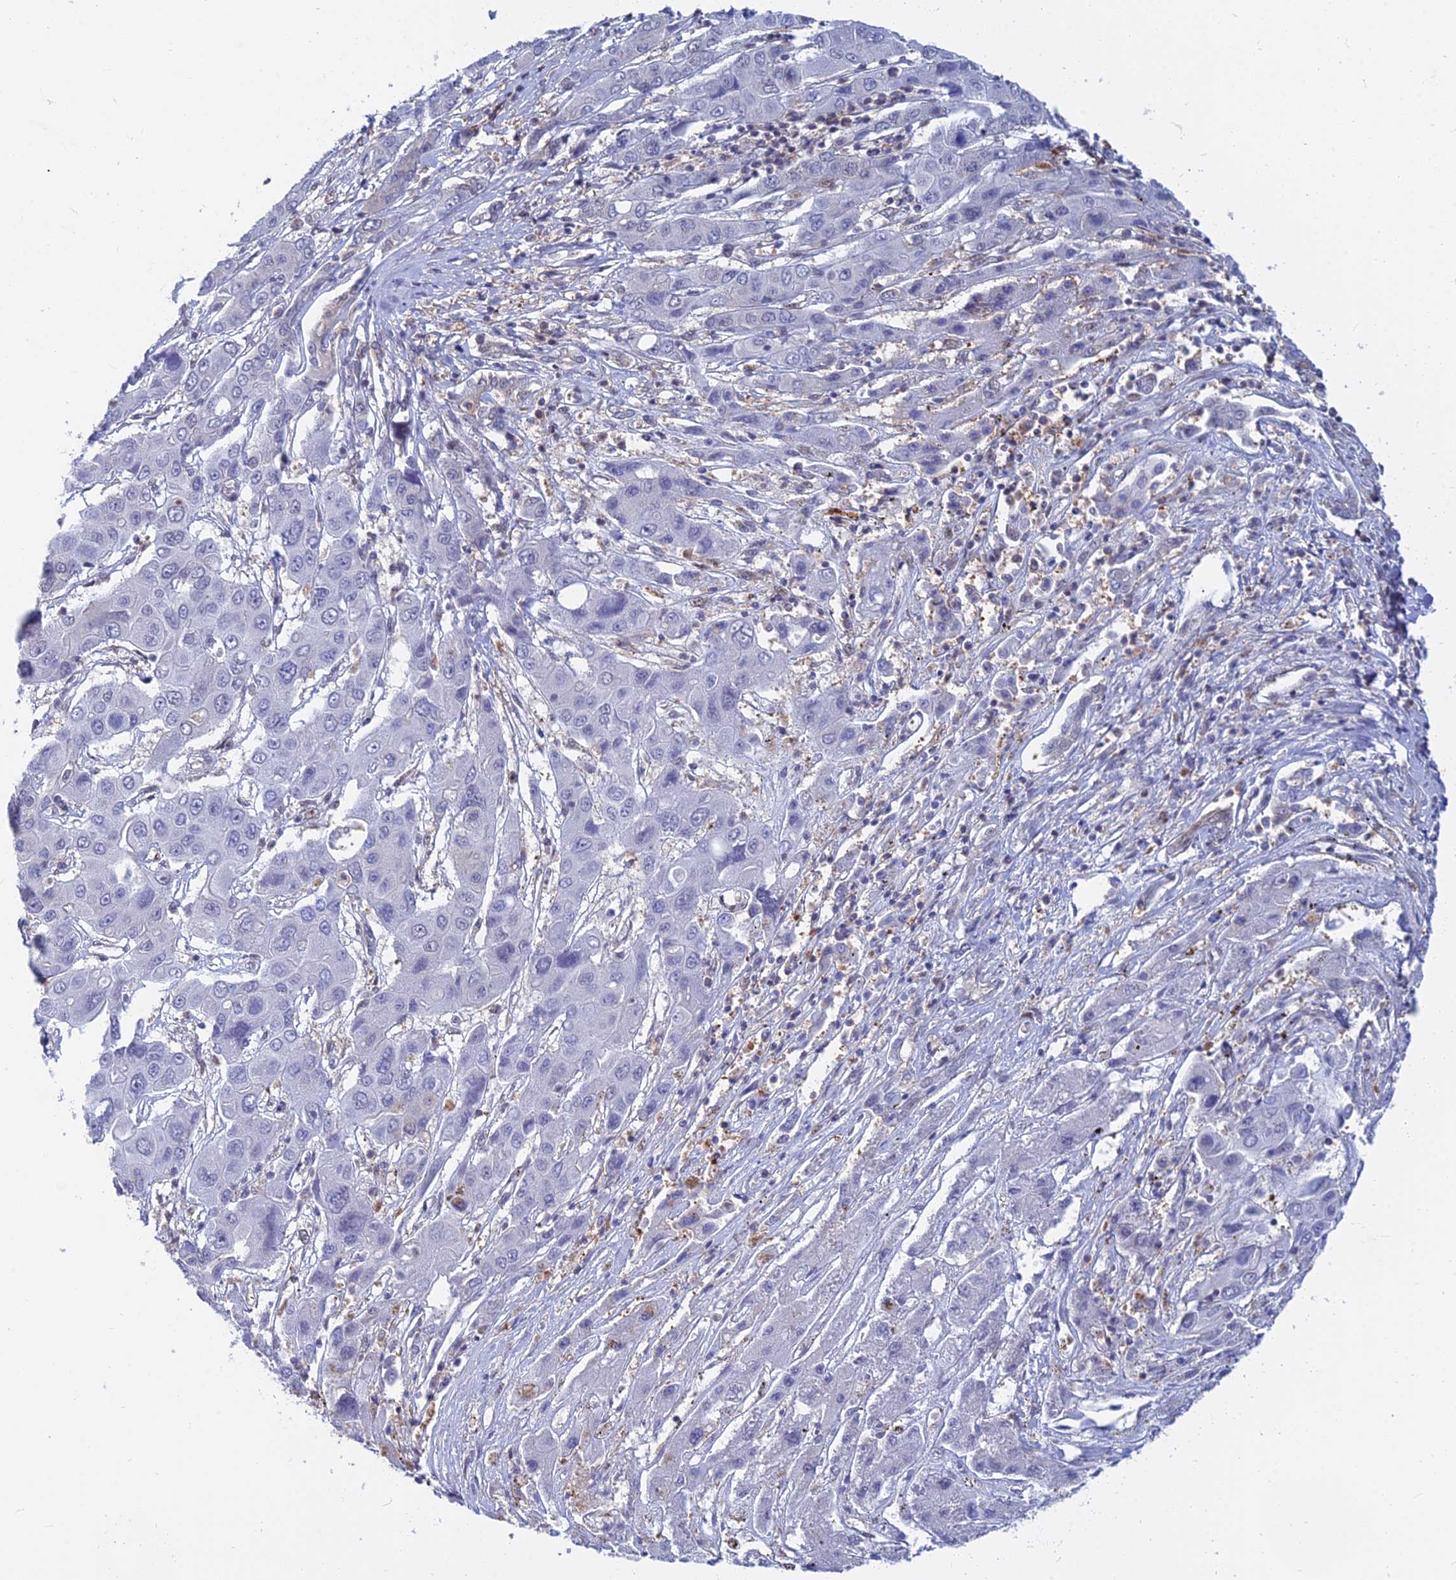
{"staining": {"intensity": "negative", "quantity": "none", "location": "none"}, "tissue": "liver cancer", "cell_type": "Tumor cells", "image_type": "cancer", "snomed": [{"axis": "morphology", "description": "Cholangiocarcinoma"}, {"axis": "topography", "description": "Liver"}], "caption": "An immunohistochemistry (IHC) image of cholangiocarcinoma (liver) is shown. There is no staining in tumor cells of cholangiocarcinoma (liver). (DAB (3,3'-diaminobenzidine) IHC, high magnification).", "gene": "B3GALT4", "patient": {"sex": "male", "age": 67}}